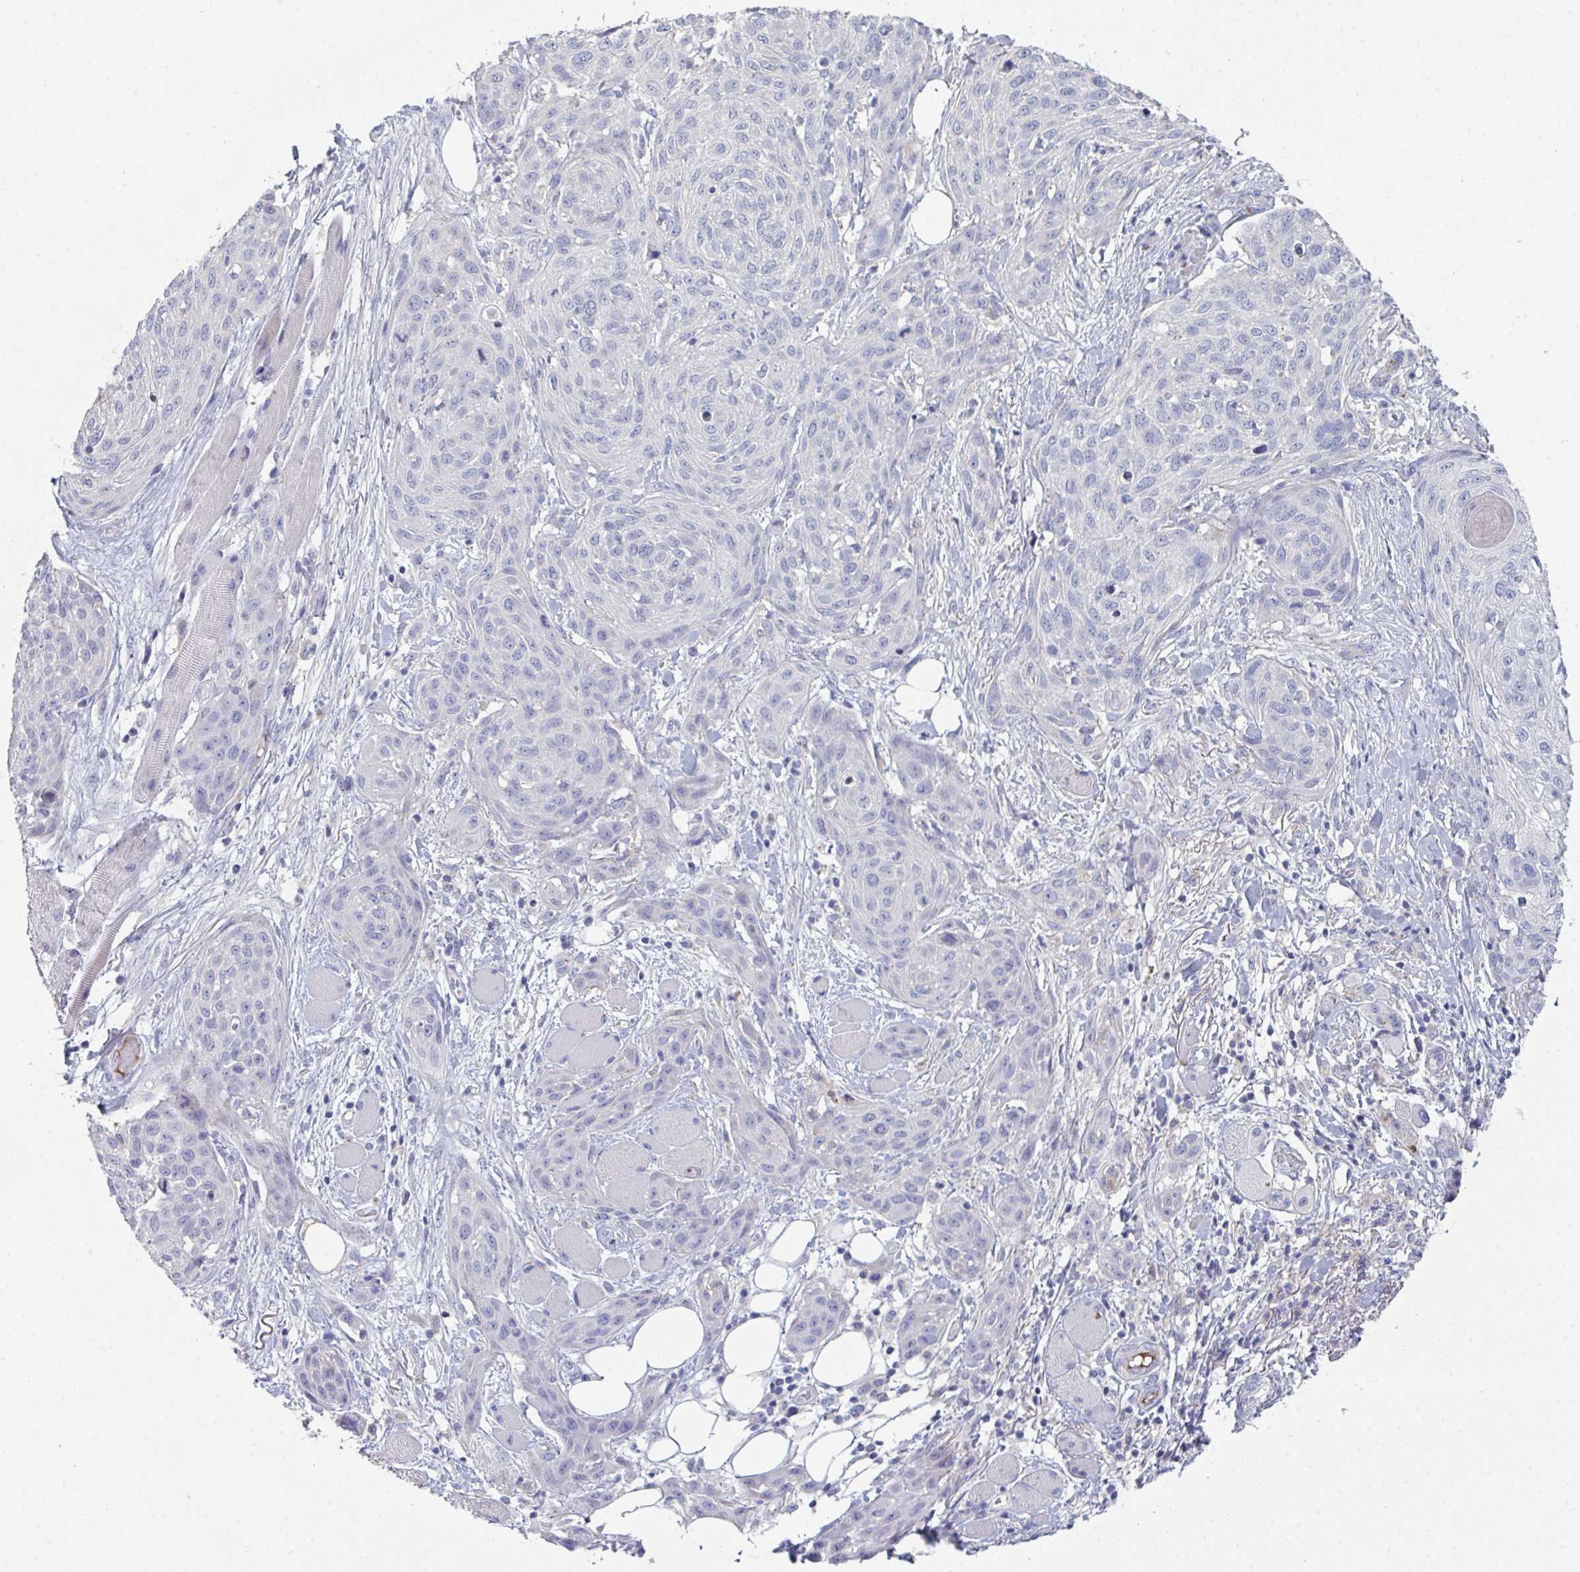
{"staining": {"intensity": "negative", "quantity": "none", "location": "none"}, "tissue": "skin cancer", "cell_type": "Tumor cells", "image_type": "cancer", "snomed": [{"axis": "morphology", "description": "Squamous cell carcinoma, NOS"}, {"axis": "topography", "description": "Skin"}], "caption": "Human skin squamous cell carcinoma stained for a protein using IHC exhibits no positivity in tumor cells.", "gene": "HGFAC", "patient": {"sex": "female", "age": 87}}